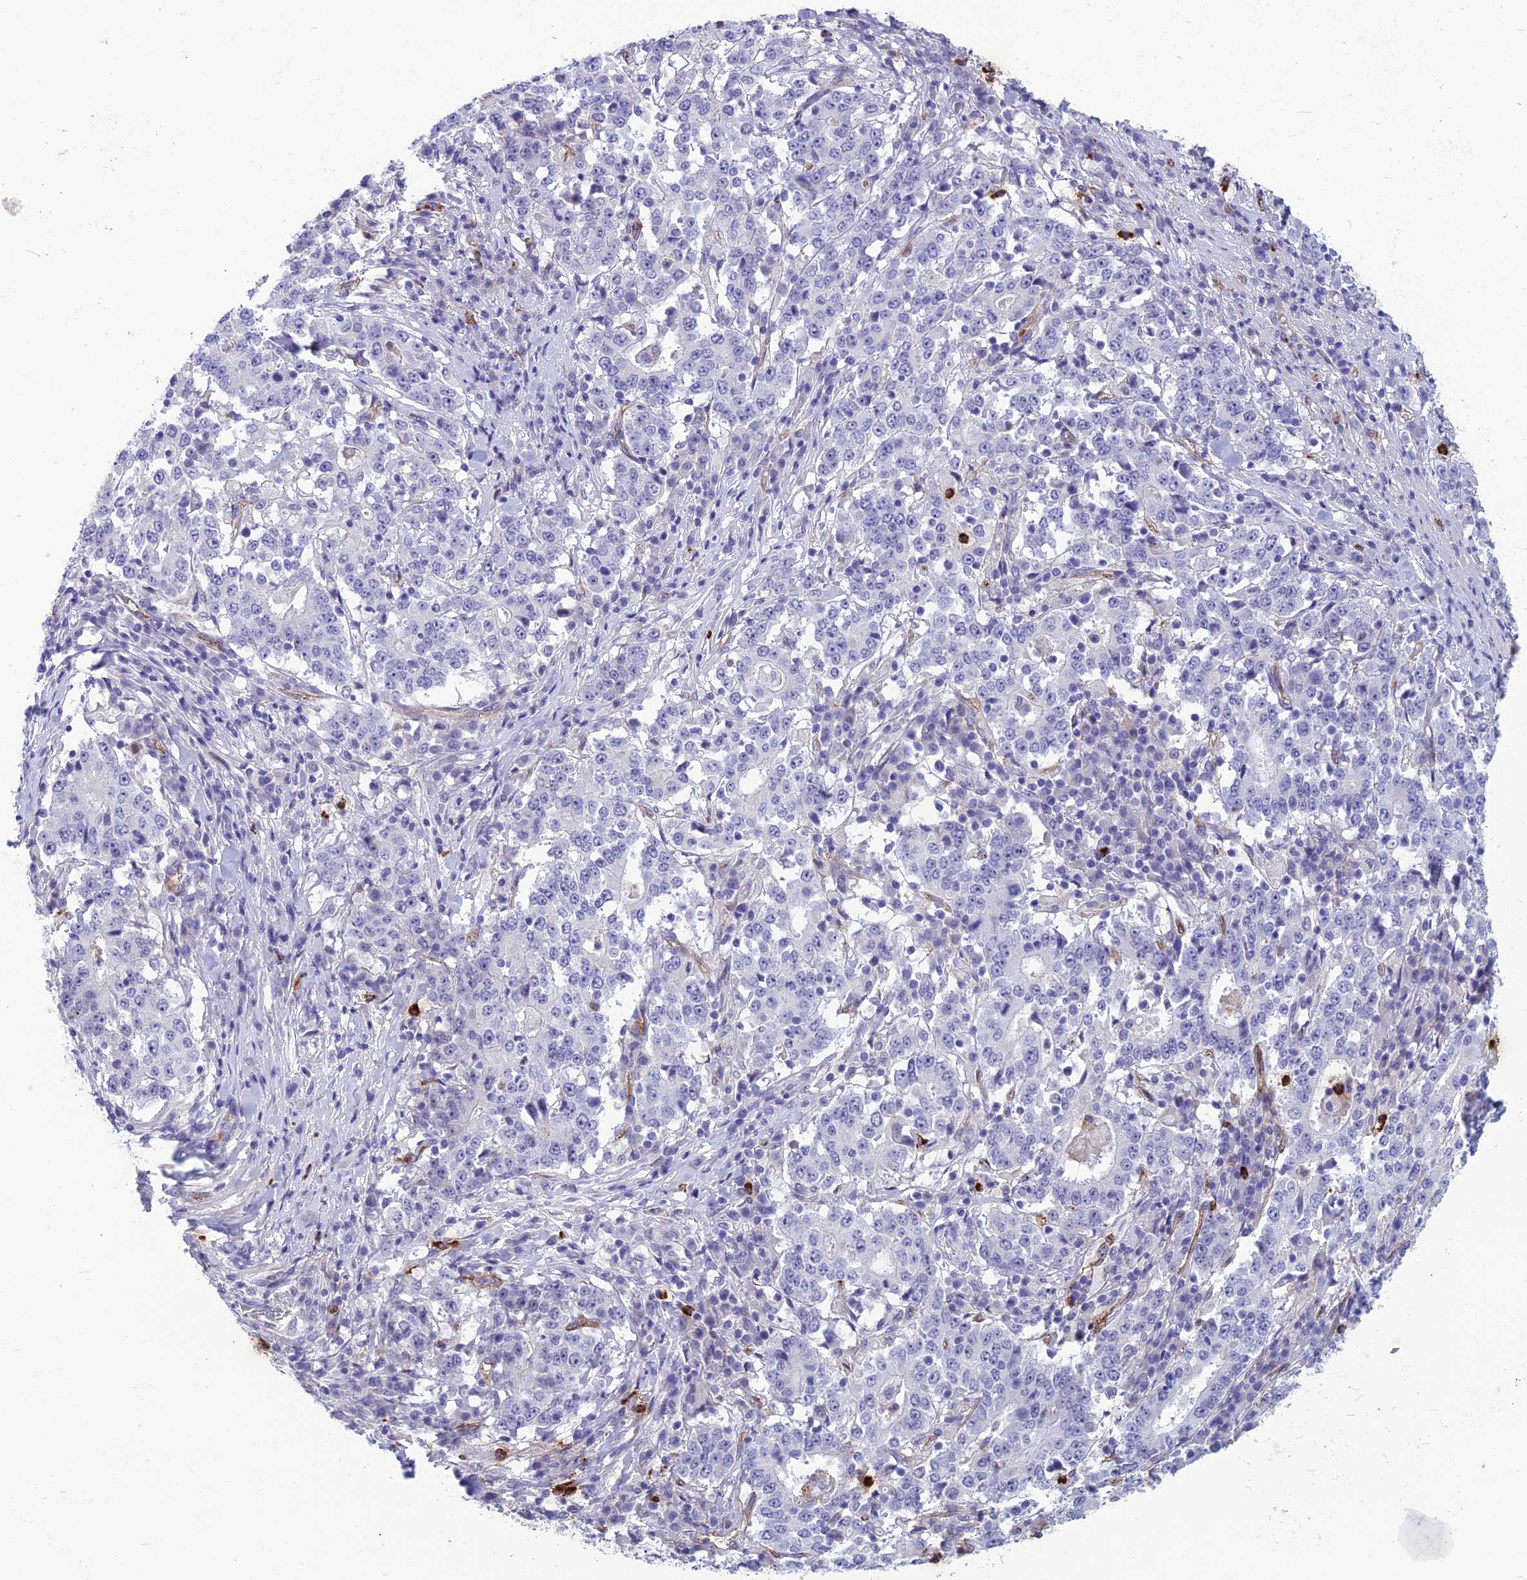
{"staining": {"intensity": "negative", "quantity": "none", "location": "none"}, "tissue": "stomach cancer", "cell_type": "Tumor cells", "image_type": "cancer", "snomed": [{"axis": "morphology", "description": "Adenocarcinoma, NOS"}, {"axis": "topography", "description": "Stomach"}], "caption": "This is an immunohistochemistry photomicrograph of human stomach cancer. There is no positivity in tumor cells.", "gene": "BBS7", "patient": {"sex": "male", "age": 59}}